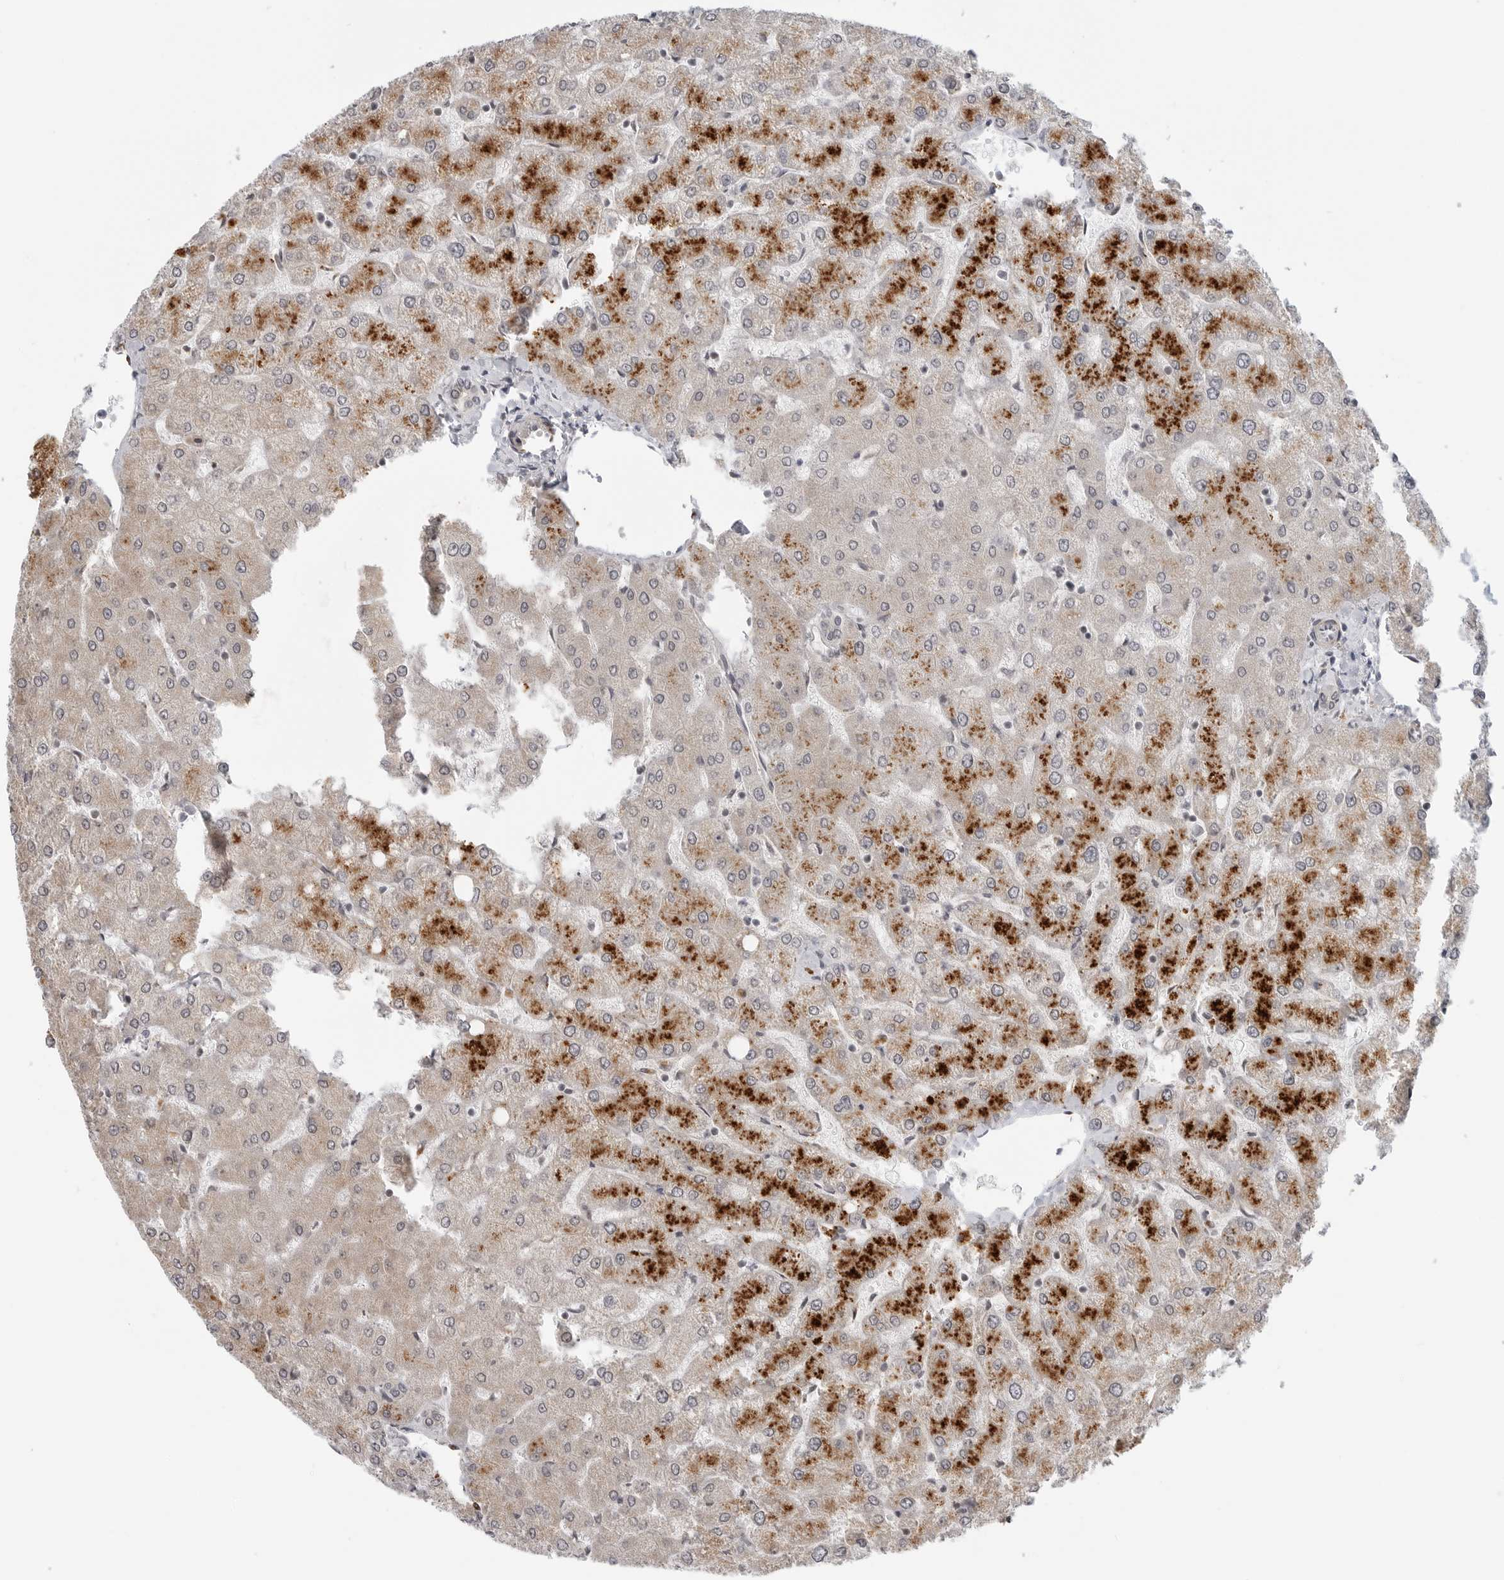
{"staining": {"intensity": "weak", "quantity": "<25%", "location": "cytoplasmic/membranous"}, "tissue": "liver", "cell_type": "Cholangiocytes", "image_type": "normal", "snomed": [{"axis": "morphology", "description": "Normal tissue, NOS"}, {"axis": "topography", "description": "Liver"}], "caption": "A micrograph of liver stained for a protein shows no brown staining in cholangiocytes.", "gene": "PEX2", "patient": {"sex": "female", "age": 54}}